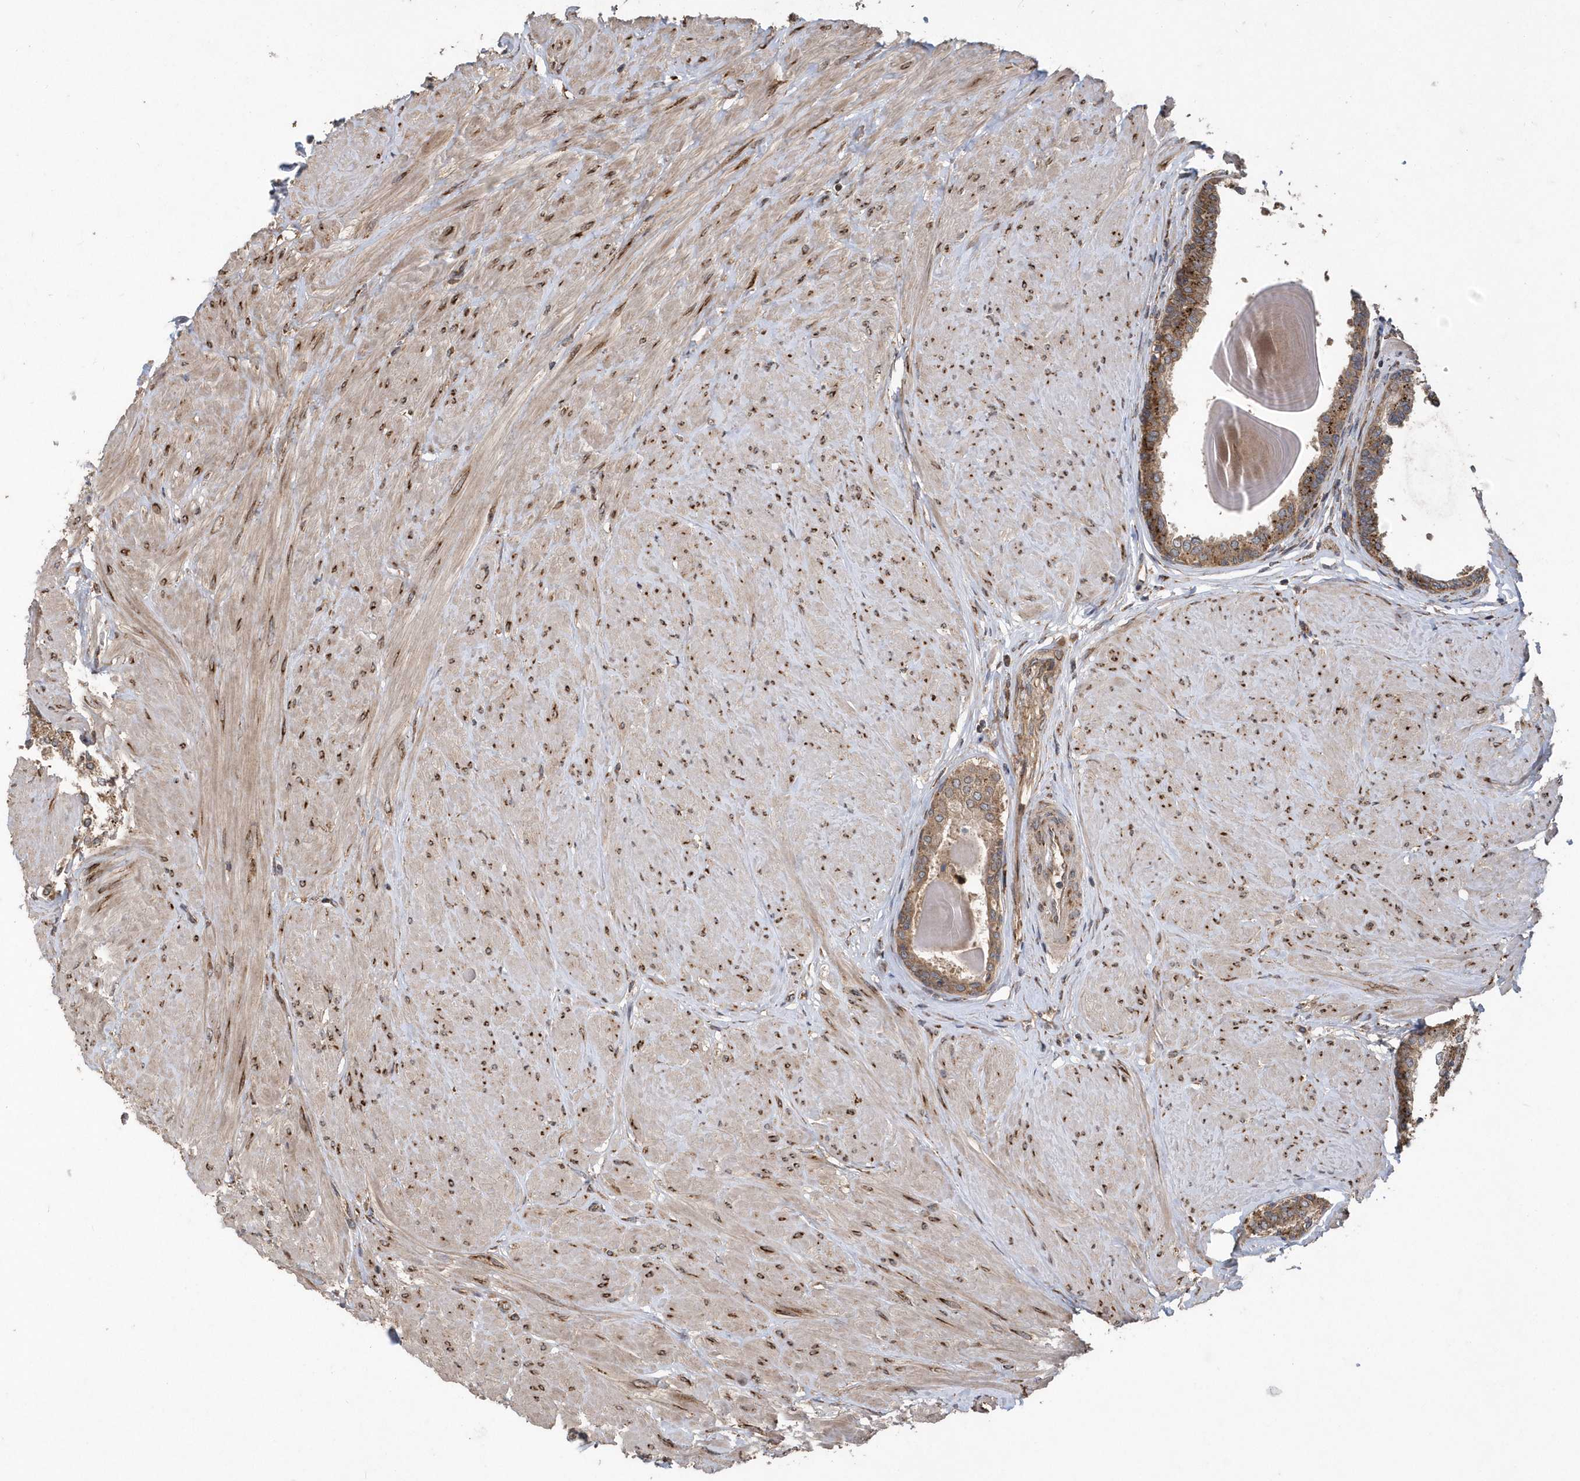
{"staining": {"intensity": "moderate", "quantity": ">75%", "location": "cytoplasmic/membranous"}, "tissue": "prostate", "cell_type": "Glandular cells", "image_type": "normal", "snomed": [{"axis": "morphology", "description": "Normal tissue, NOS"}, {"axis": "topography", "description": "Prostate"}], "caption": "Protein expression analysis of unremarkable prostate shows moderate cytoplasmic/membranous staining in about >75% of glandular cells. The protein is shown in brown color, while the nuclei are stained blue.", "gene": "WASHC5", "patient": {"sex": "male", "age": 48}}